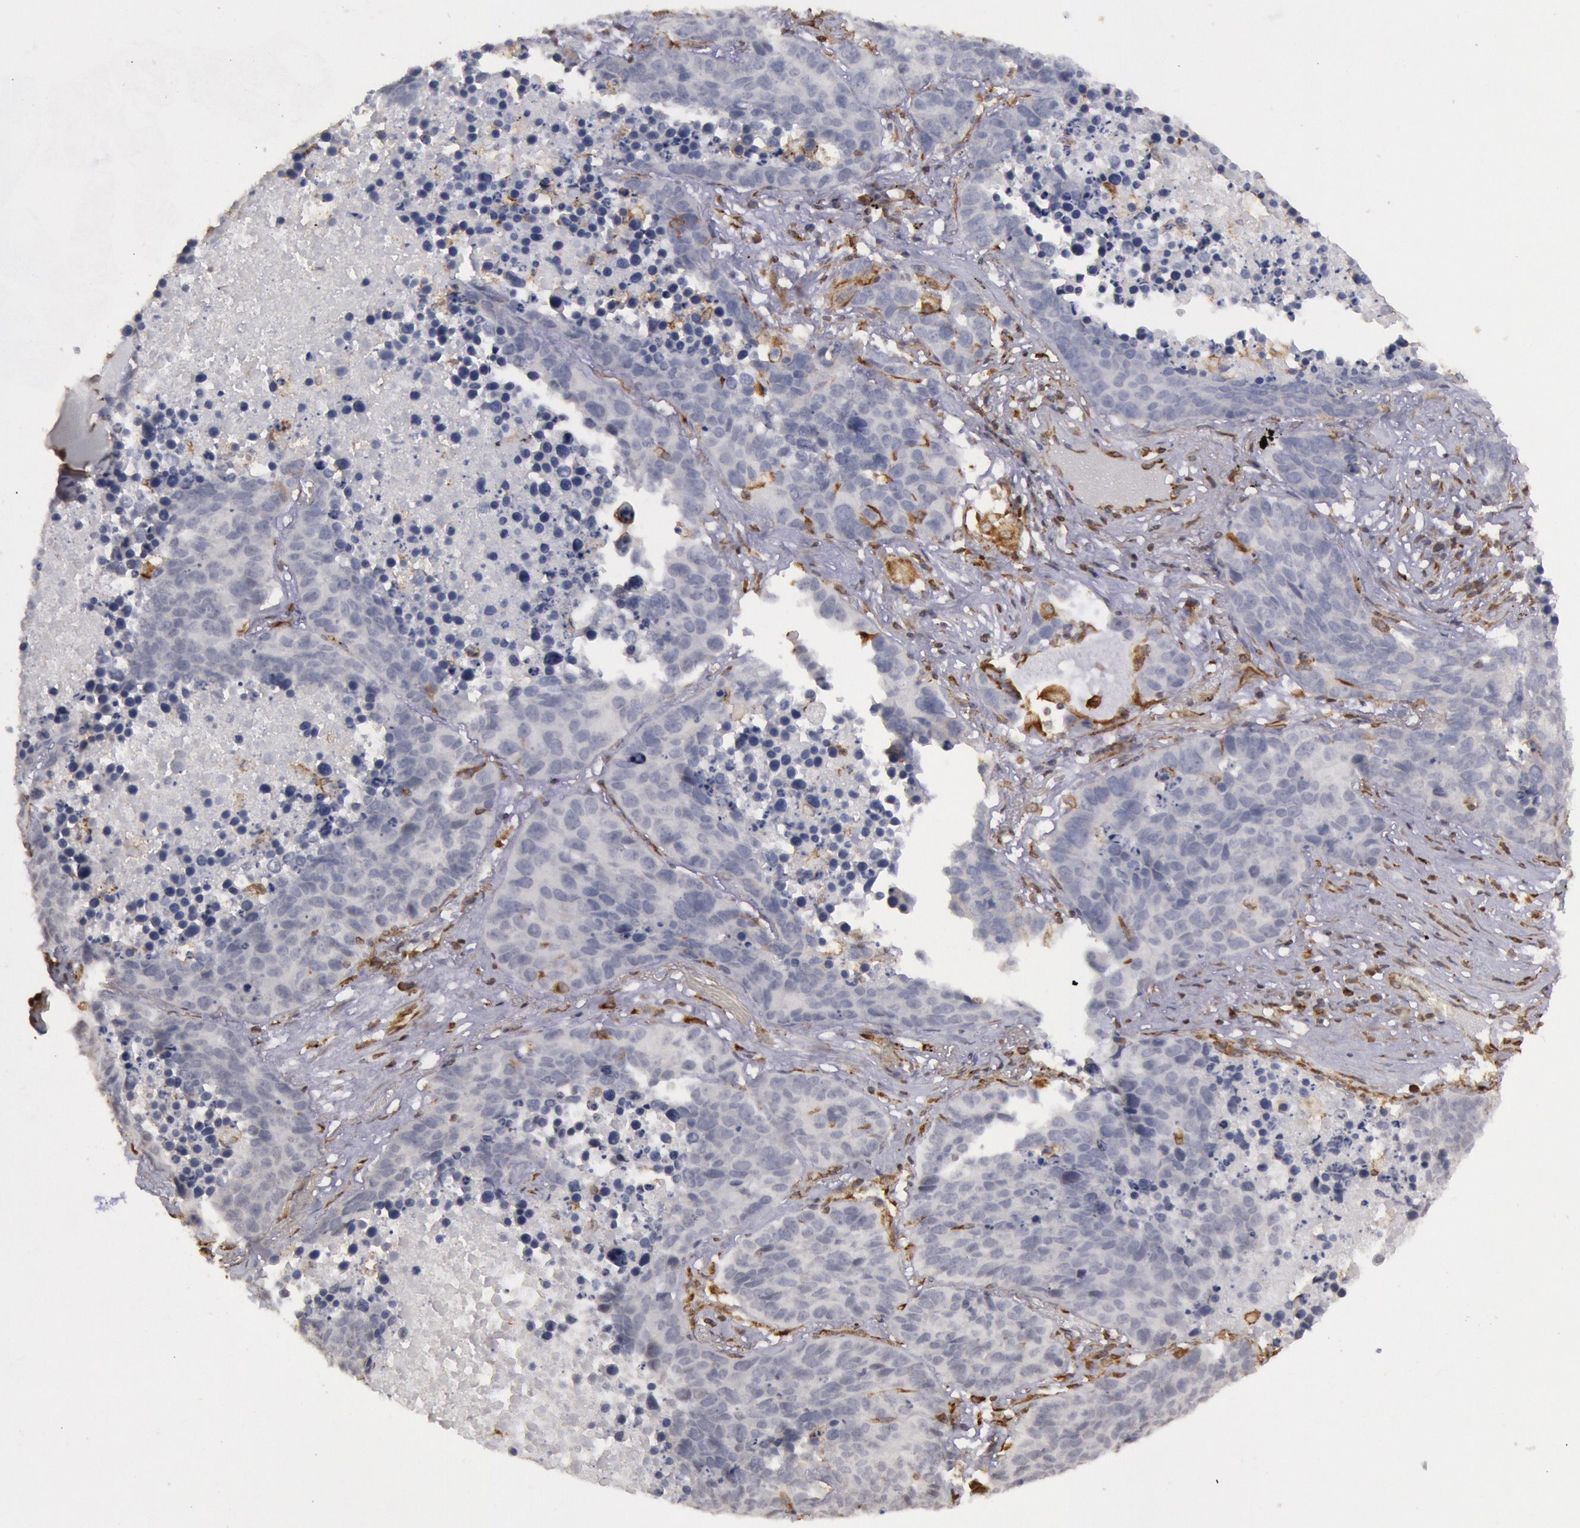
{"staining": {"intensity": "negative", "quantity": "none", "location": "none"}, "tissue": "lung cancer", "cell_type": "Tumor cells", "image_type": "cancer", "snomed": [{"axis": "morphology", "description": "Carcinoid, malignant, NOS"}, {"axis": "topography", "description": "Lung"}], "caption": "Immunohistochemistry image of lung malignant carcinoid stained for a protein (brown), which reveals no expression in tumor cells.", "gene": "TAP2", "patient": {"sex": "male", "age": 60}}